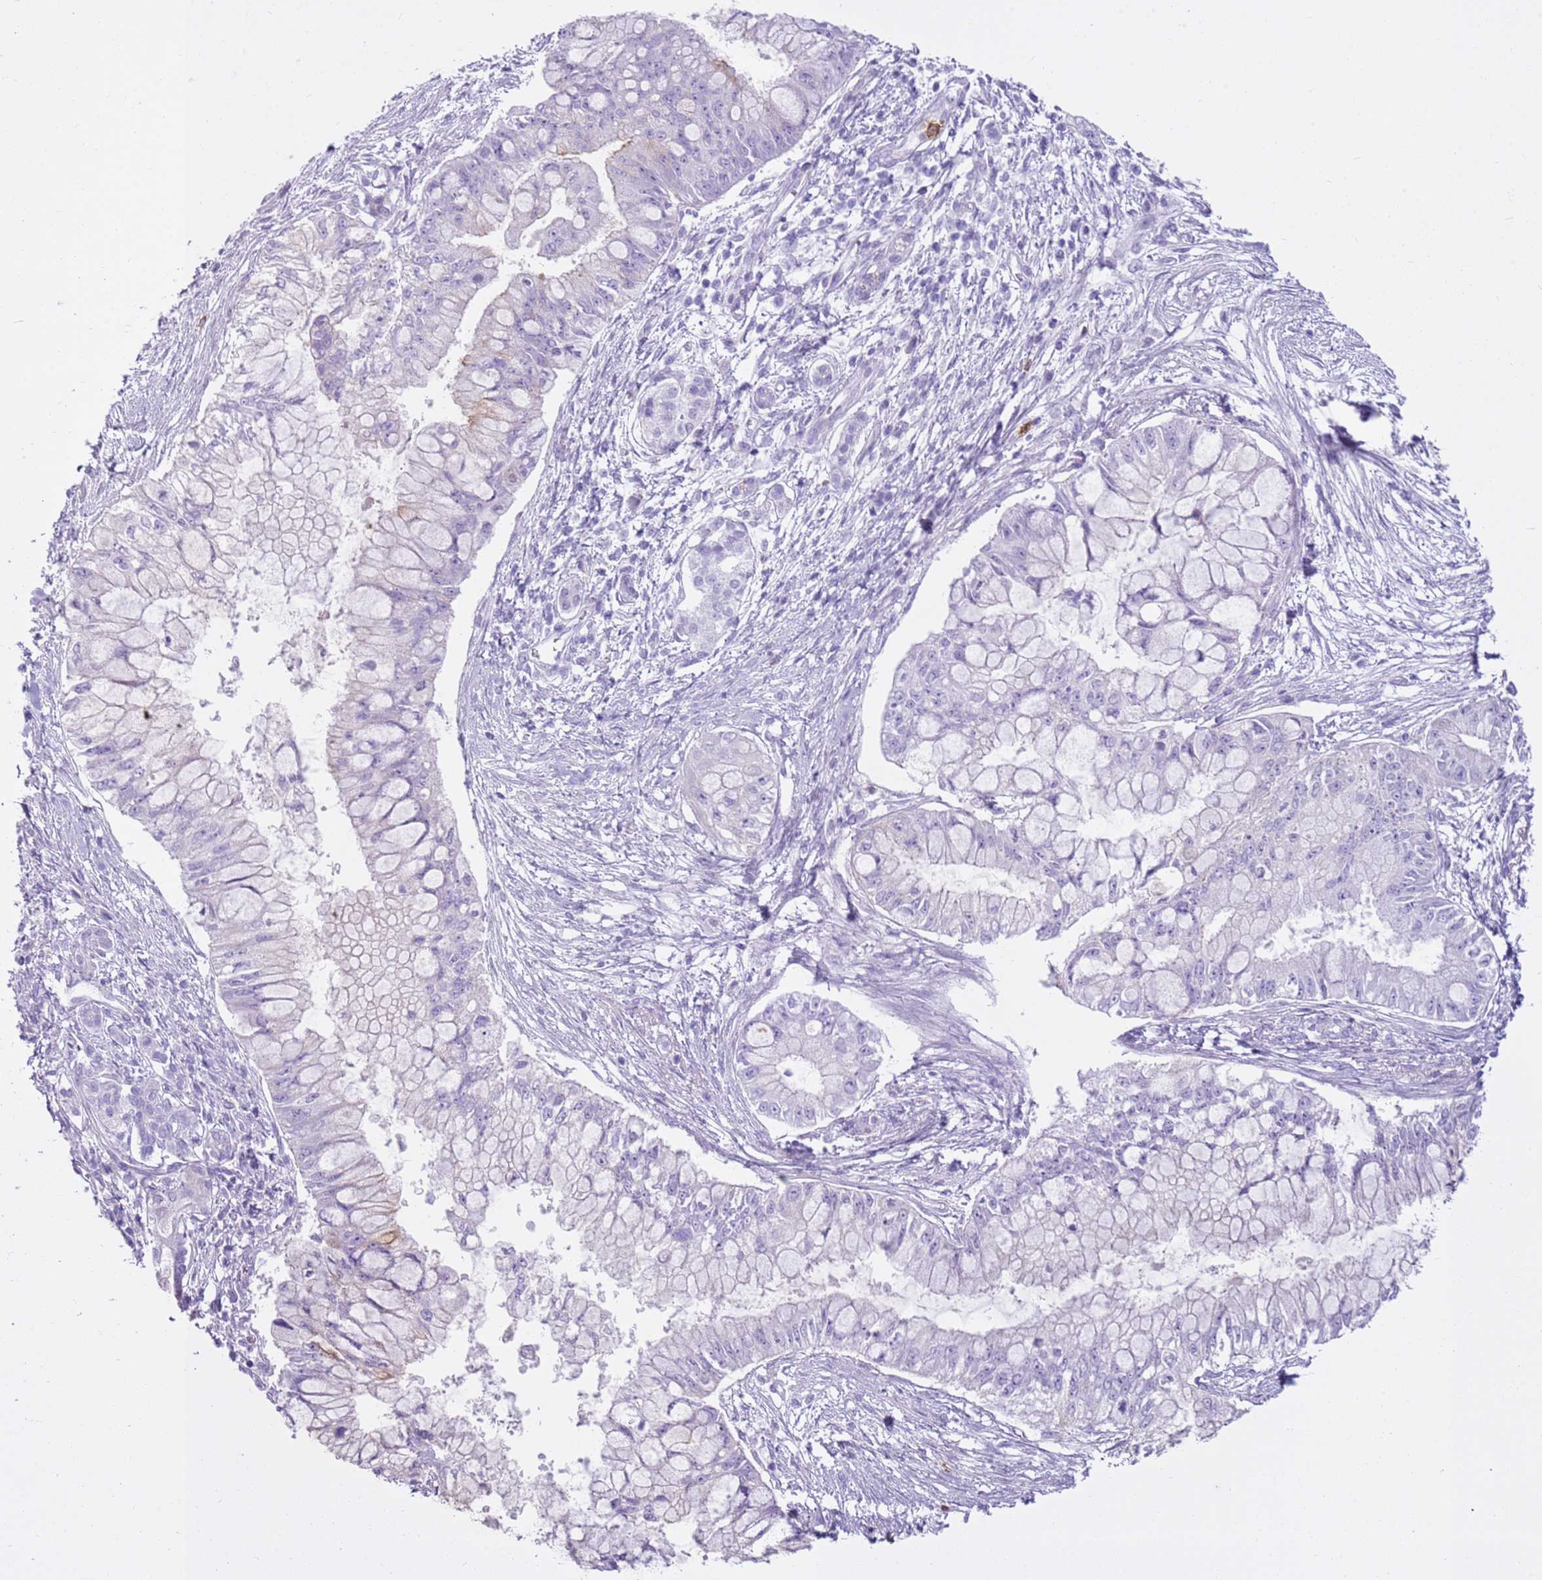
{"staining": {"intensity": "negative", "quantity": "none", "location": "none"}, "tissue": "pancreatic cancer", "cell_type": "Tumor cells", "image_type": "cancer", "snomed": [{"axis": "morphology", "description": "Adenocarcinoma, NOS"}, {"axis": "topography", "description": "Pancreas"}], "caption": "This micrograph is of pancreatic cancer stained with IHC to label a protein in brown with the nuclei are counter-stained blue. There is no staining in tumor cells.", "gene": "CD177", "patient": {"sex": "male", "age": 48}}